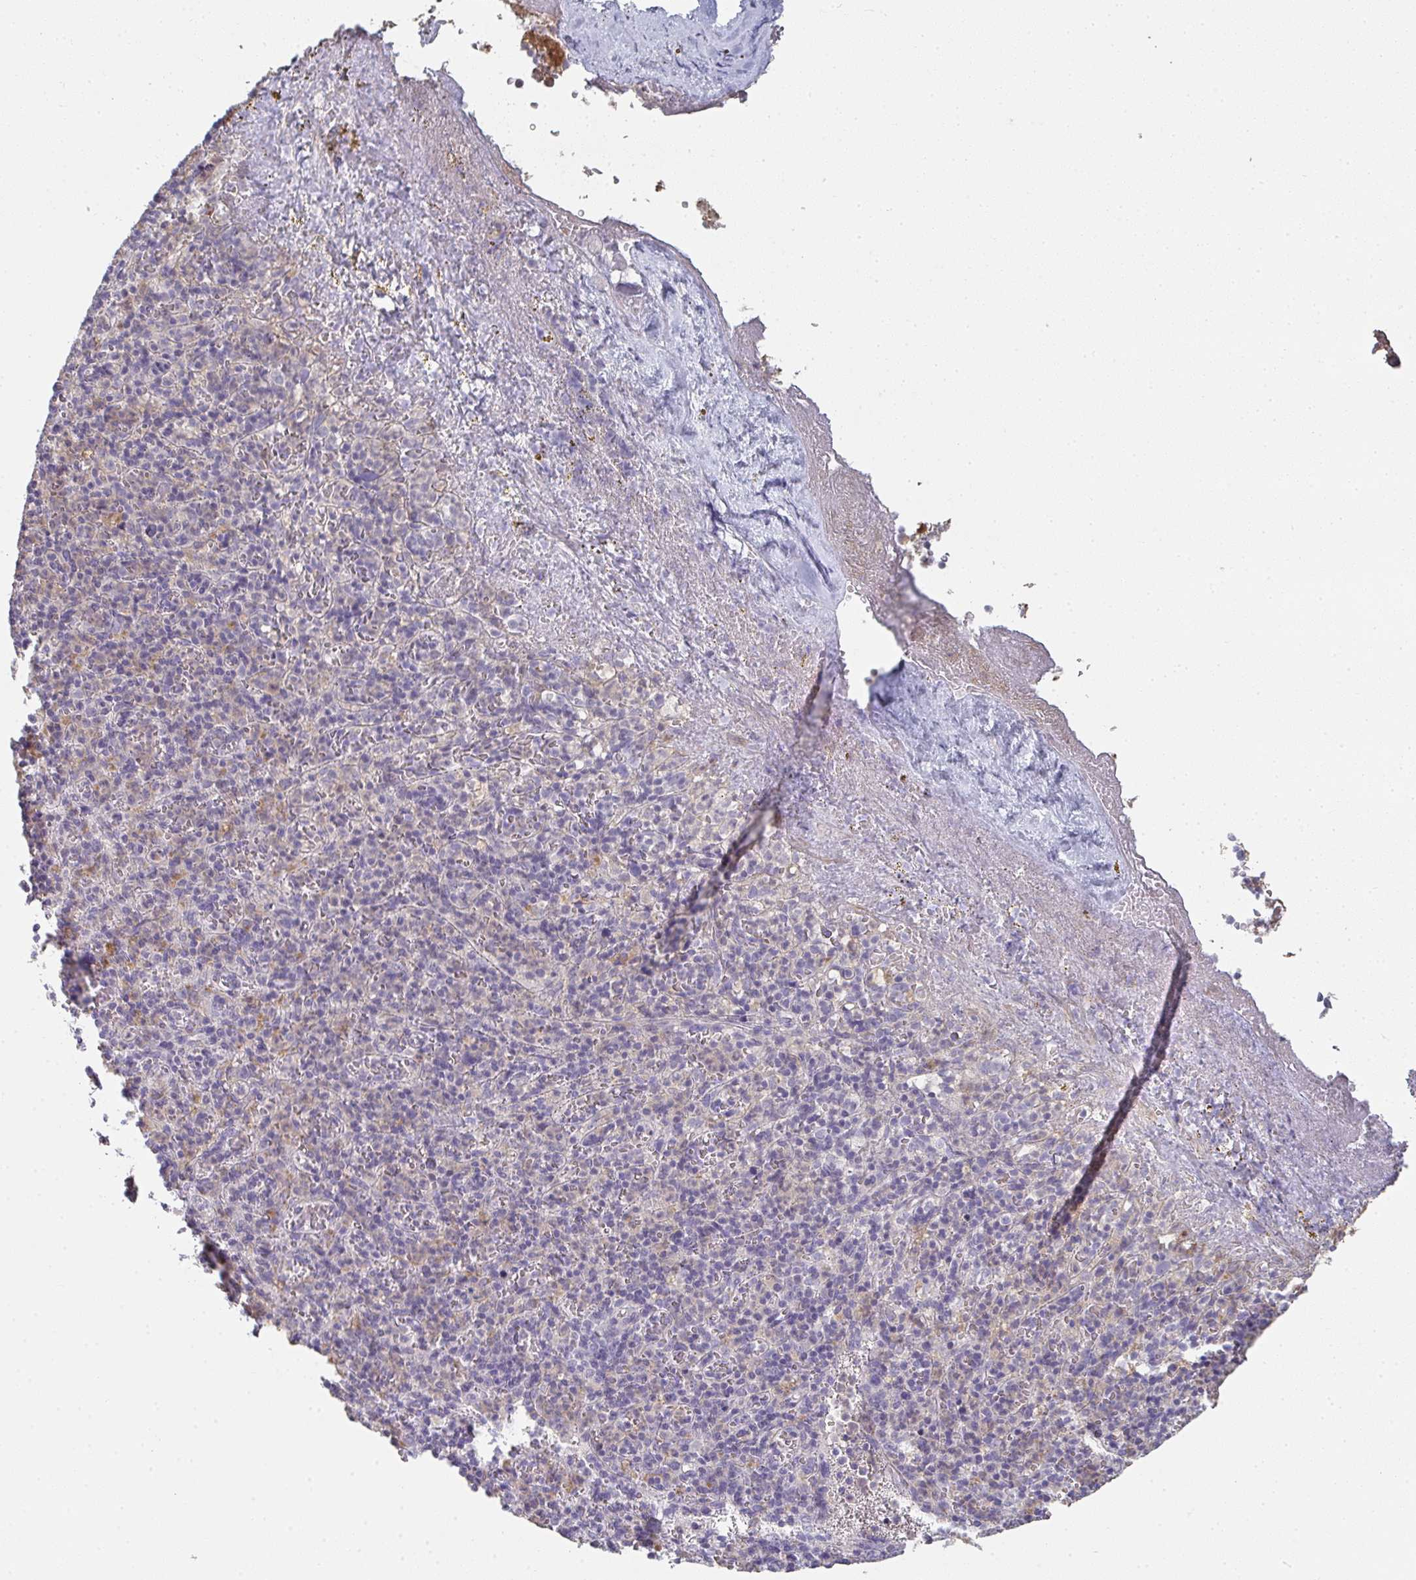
{"staining": {"intensity": "negative", "quantity": "none", "location": "none"}, "tissue": "spleen", "cell_type": "Cells in red pulp", "image_type": "normal", "snomed": [{"axis": "morphology", "description": "Normal tissue, NOS"}, {"axis": "topography", "description": "Spleen"}], "caption": "High power microscopy micrograph of an immunohistochemistry photomicrograph of normal spleen, revealing no significant positivity in cells in red pulp.", "gene": "A1CF", "patient": {"sex": "female", "age": 74}}